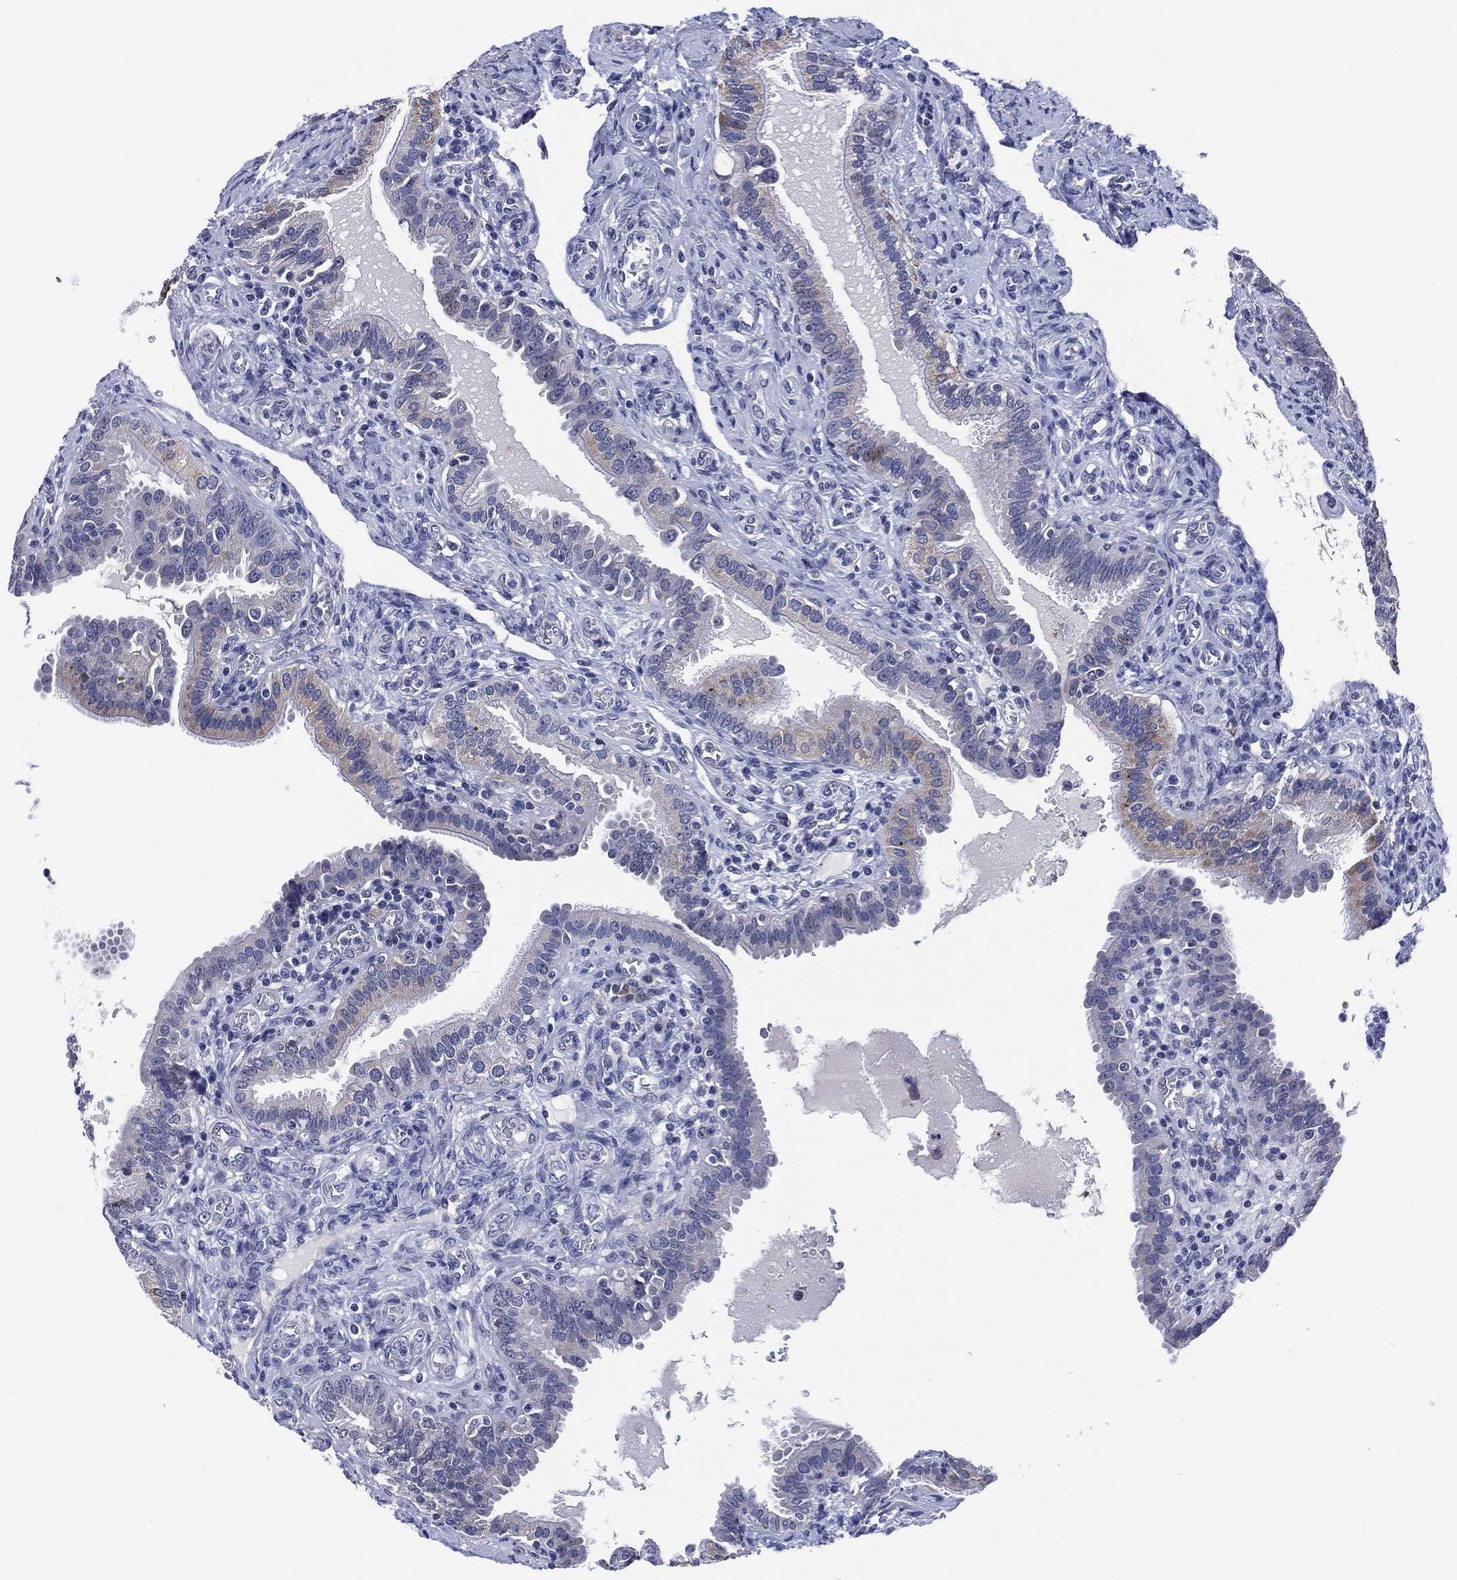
{"staining": {"intensity": "weak", "quantity": "<25%", "location": "cytoplasmic/membranous"}, "tissue": "fallopian tube", "cell_type": "Glandular cells", "image_type": "normal", "snomed": [{"axis": "morphology", "description": "Normal tissue, NOS"}, {"axis": "topography", "description": "Fallopian tube"}, {"axis": "topography", "description": "Ovary"}], "caption": "High magnification brightfield microscopy of unremarkable fallopian tube stained with DAB (3,3'-diaminobenzidine) (brown) and counterstained with hematoxylin (blue): glandular cells show no significant staining.", "gene": "CLIP3", "patient": {"sex": "female", "age": 41}}